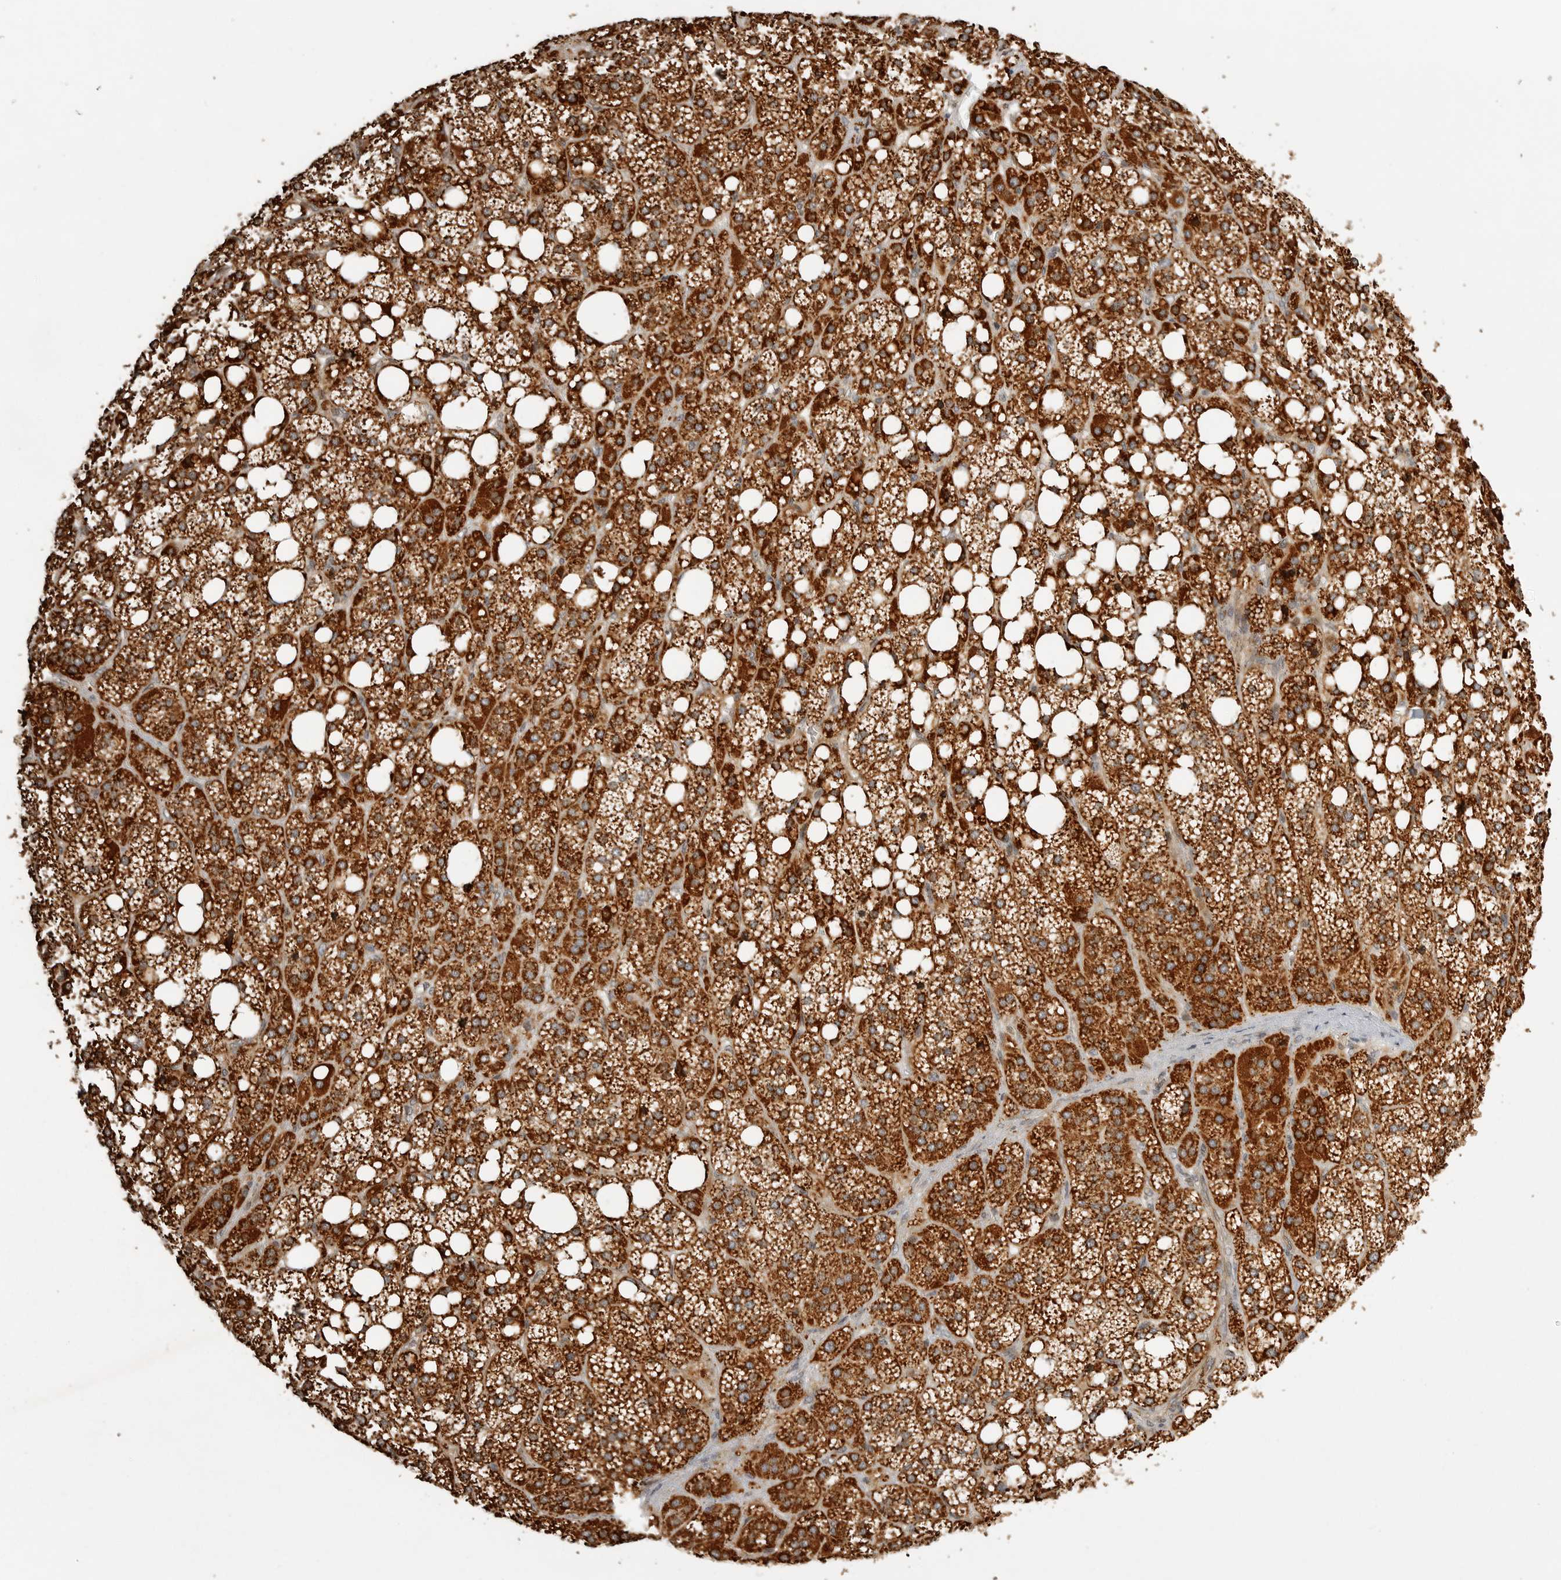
{"staining": {"intensity": "strong", "quantity": ">75%", "location": "cytoplasmic/membranous"}, "tissue": "adrenal gland", "cell_type": "Glandular cells", "image_type": "normal", "snomed": [{"axis": "morphology", "description": "Normal tissue, NOS"}, {"axis": "topography", "description": "Adrenal gland"}], "caption": "Glandular cells exhibit strong cytoplasmic/membranous expression in about >75% of cells in benign adrenal gland. (Brightfield microscopy of DAB IHC at high magnification).", "gene": "NARS2", "patient": {"sex": "female", "age": 59}}